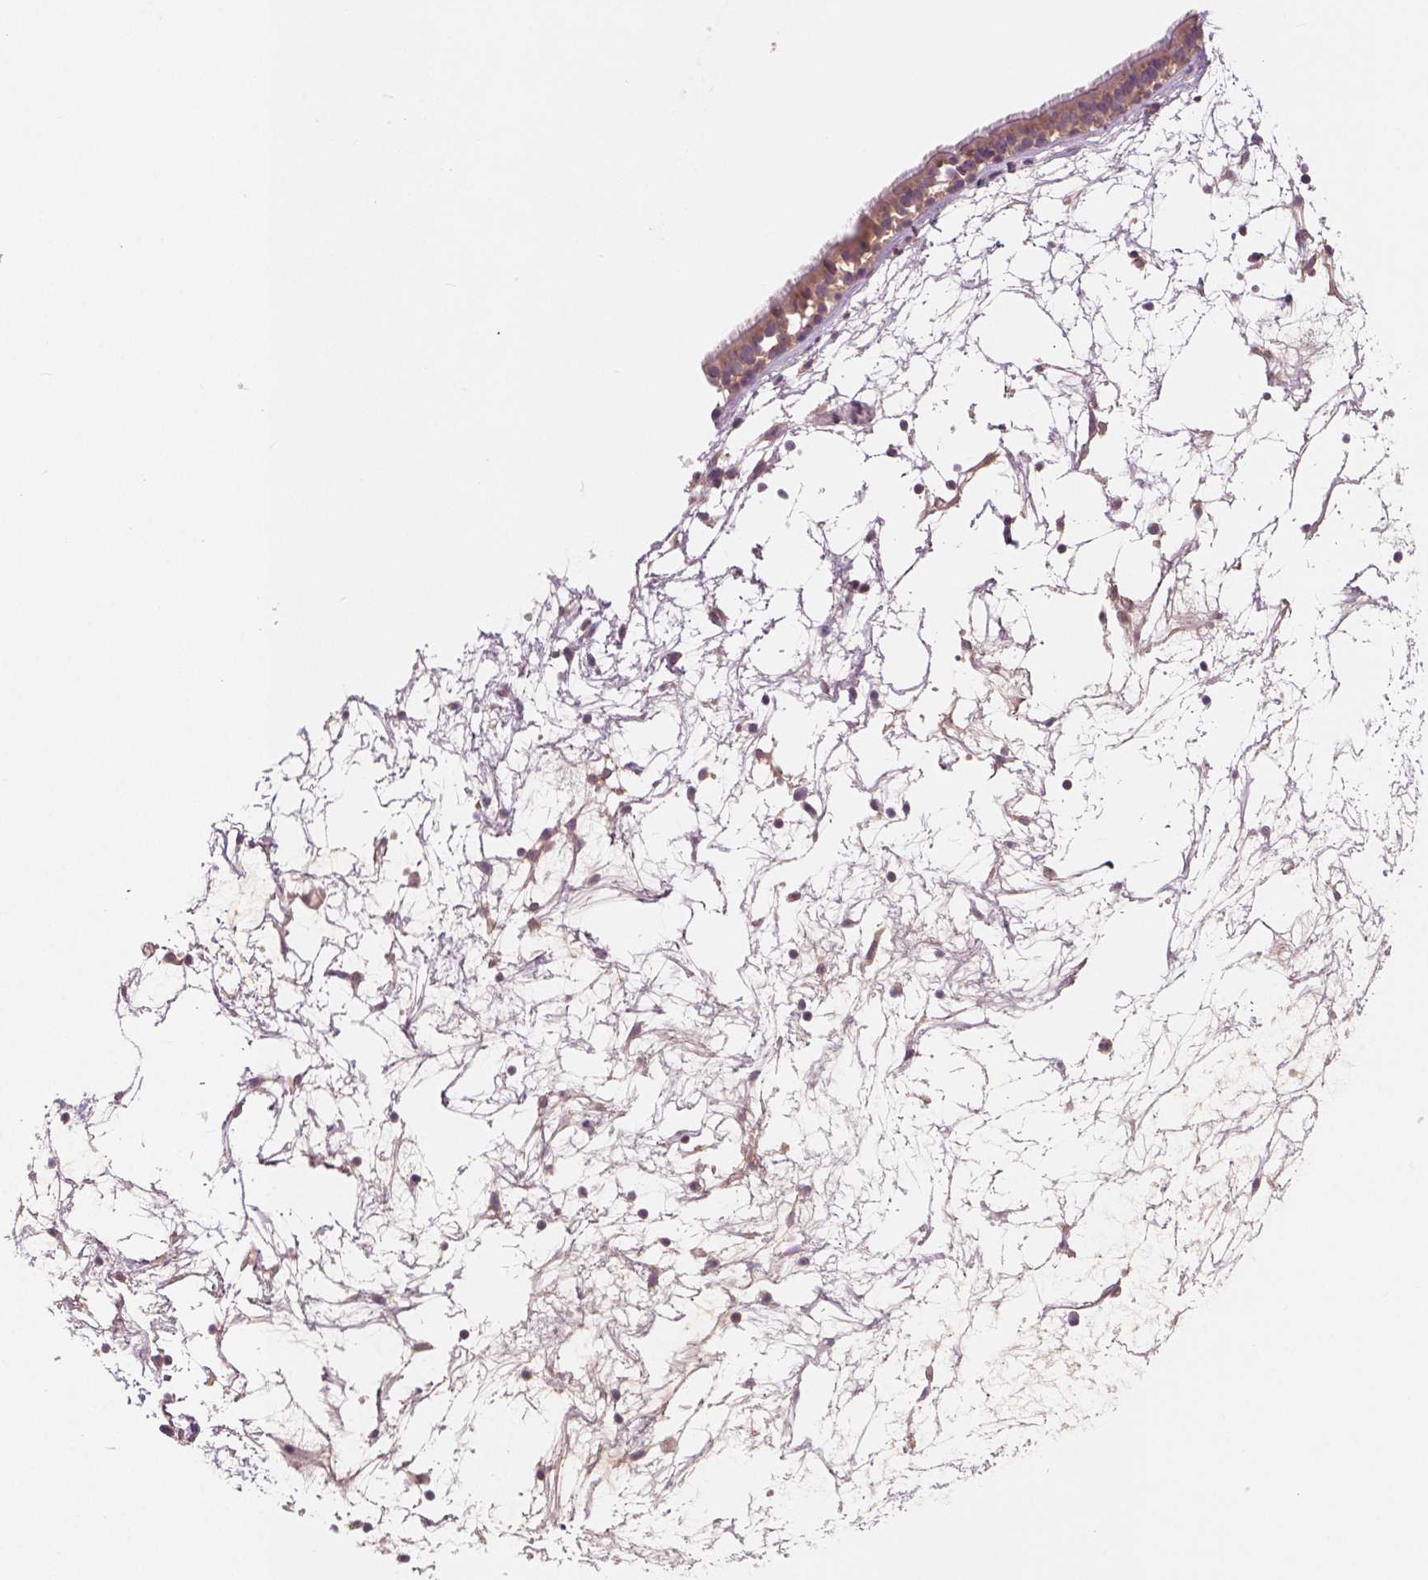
{"staining": {"intensity": "weak", "quantity": "25%-75%", "location": "cytoplasmic/membranous"}, "tissue": "nasopharynx", "cell_type": "Respiratory epithelial cells", "image_type": "normal", "snomed": [{"axis": "morphology", "description": "Normal tissue, NOS"}, {"axis": "topography", "description": "Nasopharynx"}], "caption": "Unremarkable nasopharynx exhibits weak cytoplasmic/membranous expression in approximately 25%-75% of respiratory epithelial cells (Stains: DAB in brown, nuclei in blue, Microscopy: brightfield microscopy at high magnification)..", "gene": "LSM14B", "patient": {"sex": "male", "age": 68}}